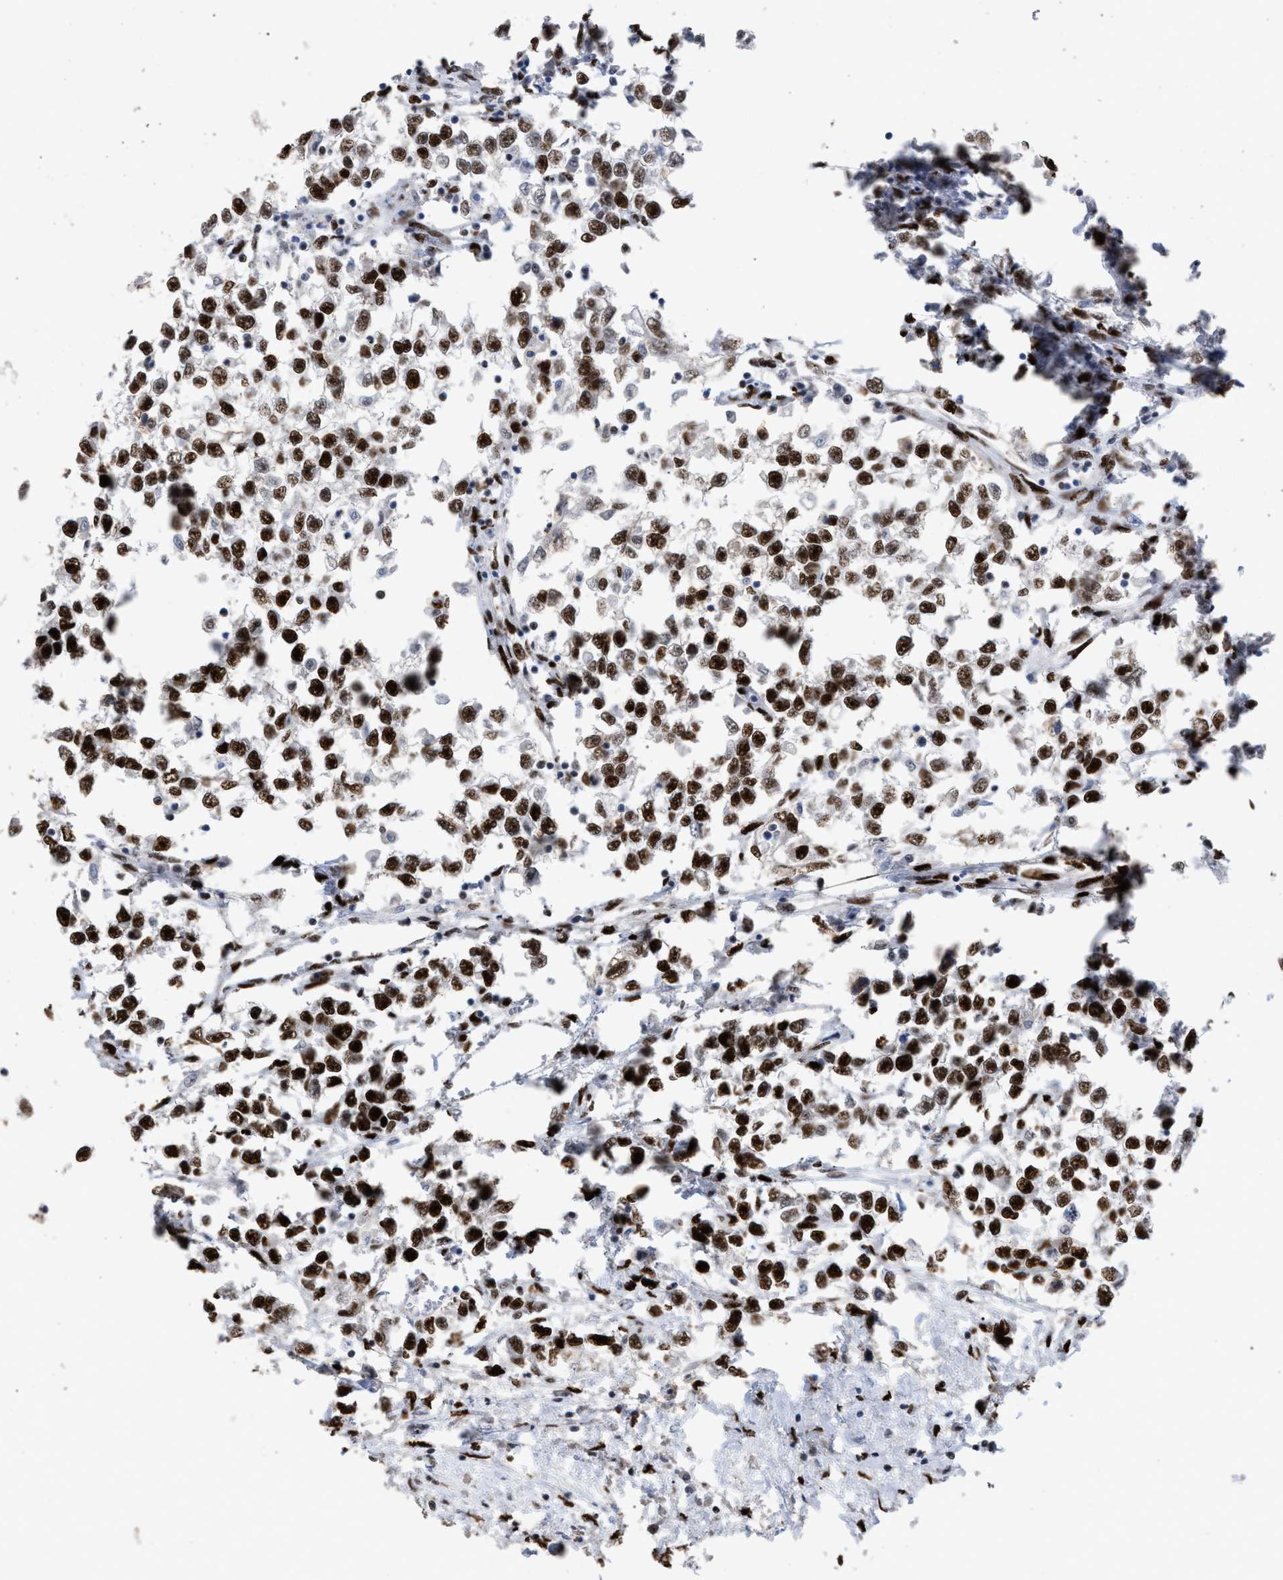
{"staining": {"intensity": "strong", "quantity": ">75%", "location": "nuclear"}, "tissue": "testis cancer", "cell_type": "Tumor cells", "image_type": "cancer", "snomed": [{"axis": "morphology", "description": "Seminoma, NOS"}, {"axis": "morphology", "description": "Carcinoma, Embryonal, NOS"}, {"axis": "topography", "description": "Testis"}], "caption": "Protein analysis of testis embryonal carcinoma tissue displays strong nuclear staining in about >75% of tumor cells. (DAB IHC with brightfield microscopy, high magnification).", "gene": "TP53BP1", "patient": {"sex": "male", "age": 51}}